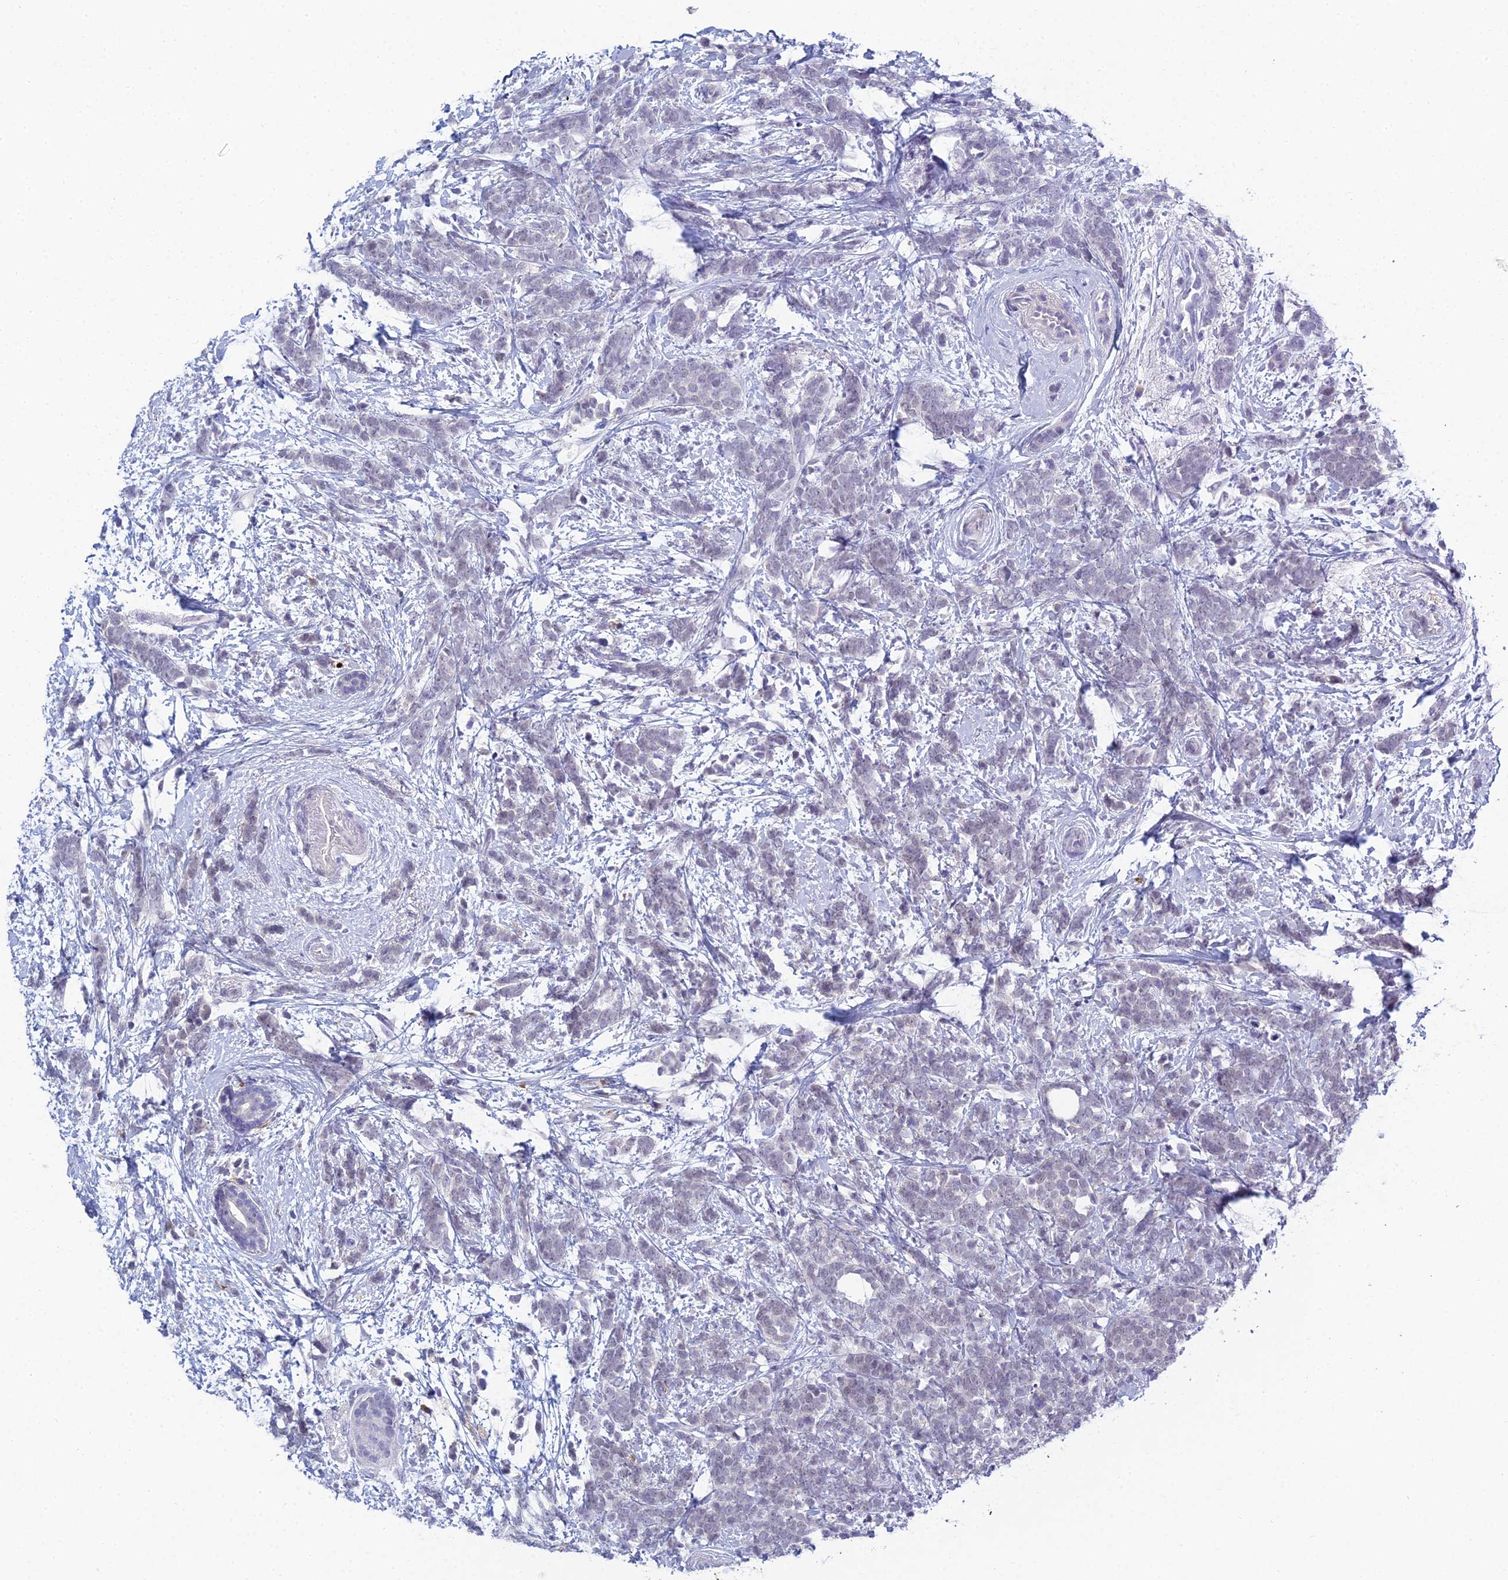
{"staining": {"intensity": "negative", "quantity": "none", "location": "none"}, "tissue": "breast cancer", "cell_type": "Tumor cells", "image_type": "cancer", "snomed": [{"axis": "morphology", "description": "Lobular carcinoma"}, {"axis": "topography", "description": "Breast"}], "caption": "High magnification brightfield microscopy of breast lobular carcinoma stained with DAB (brown) and counterstained with hematoxylin (blue): tumor cells show no significant staining.", "gene": "MUC13", "patient": {"sex": "female", "age": 58}}